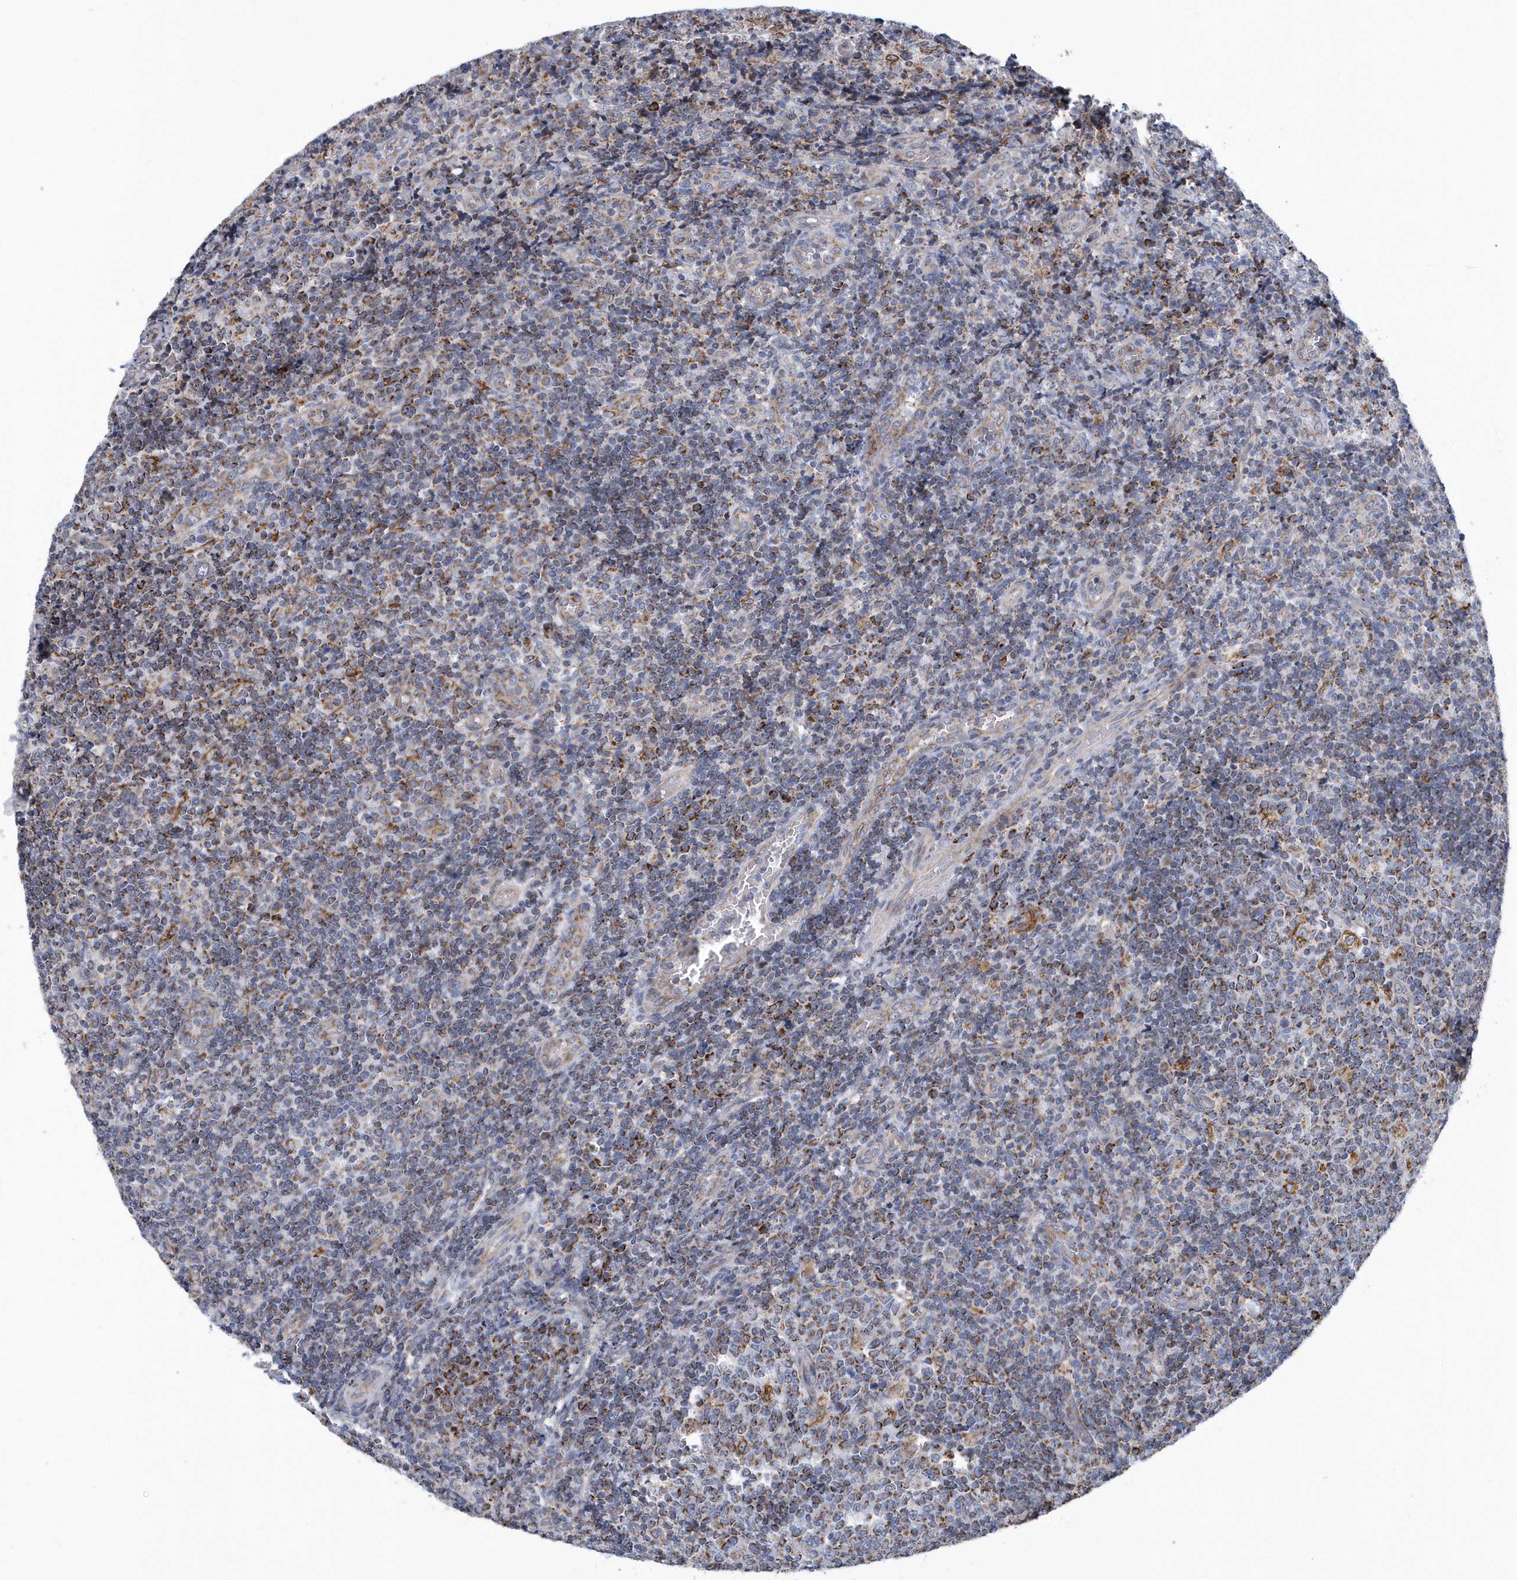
{"staining": {"intensity": "moderate", "quantity": "25%-75%", "location": "cytoplasmic/membranous"}, "tissue": "tonsil", "cell_type": "Germinal center cells", "image_type": "normal", "snomed": [{"axis": "morphology", "description": "Normal tissue, NOS"}, {"axis": "topography", "description": "Tonsil"}], "caption": "Tonsil stained with IHC demonstrates moderate cytoplasmic/membranous expression in approximately 25%-75% of germinal center cells. (Brightfield microscopy of DAB IHC at high magnification).", "gene": "VWA5B2", "patient": {"sex": "female", "age": 19}}